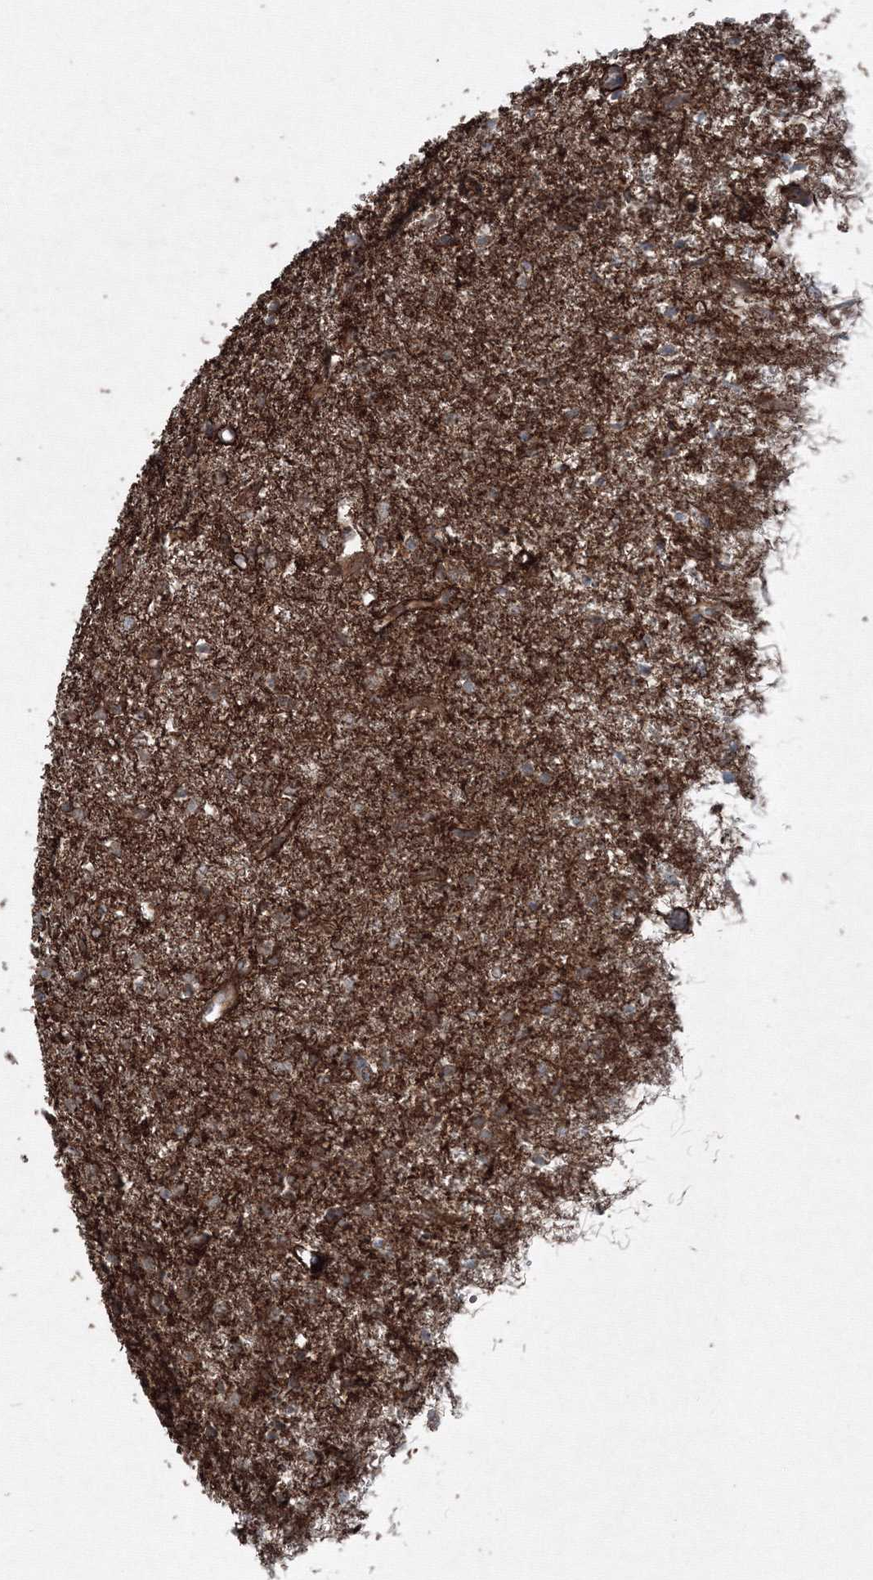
{"staining": {"intensity": "strong", "quantity": ">75%", "location": "cytoplasmic/membranous"}, "tissue": "glioma", "cell_type": "Tumor cells", "image_type": "cancer", "snomed": [{"axis": "morphology", "description": "Glioma, malignant, High grade"}, {"axis": "topography", "description": "Brain"}], "caption": "A brown stain shows strong cytoplasmic/membranous expression of a protein in human glioma tumor cells. (DAB IHC, brown staining for protein, blue staining for nuclei).", "gene": "COPS7B", "patient": {"sex": "female", "age": 59}}